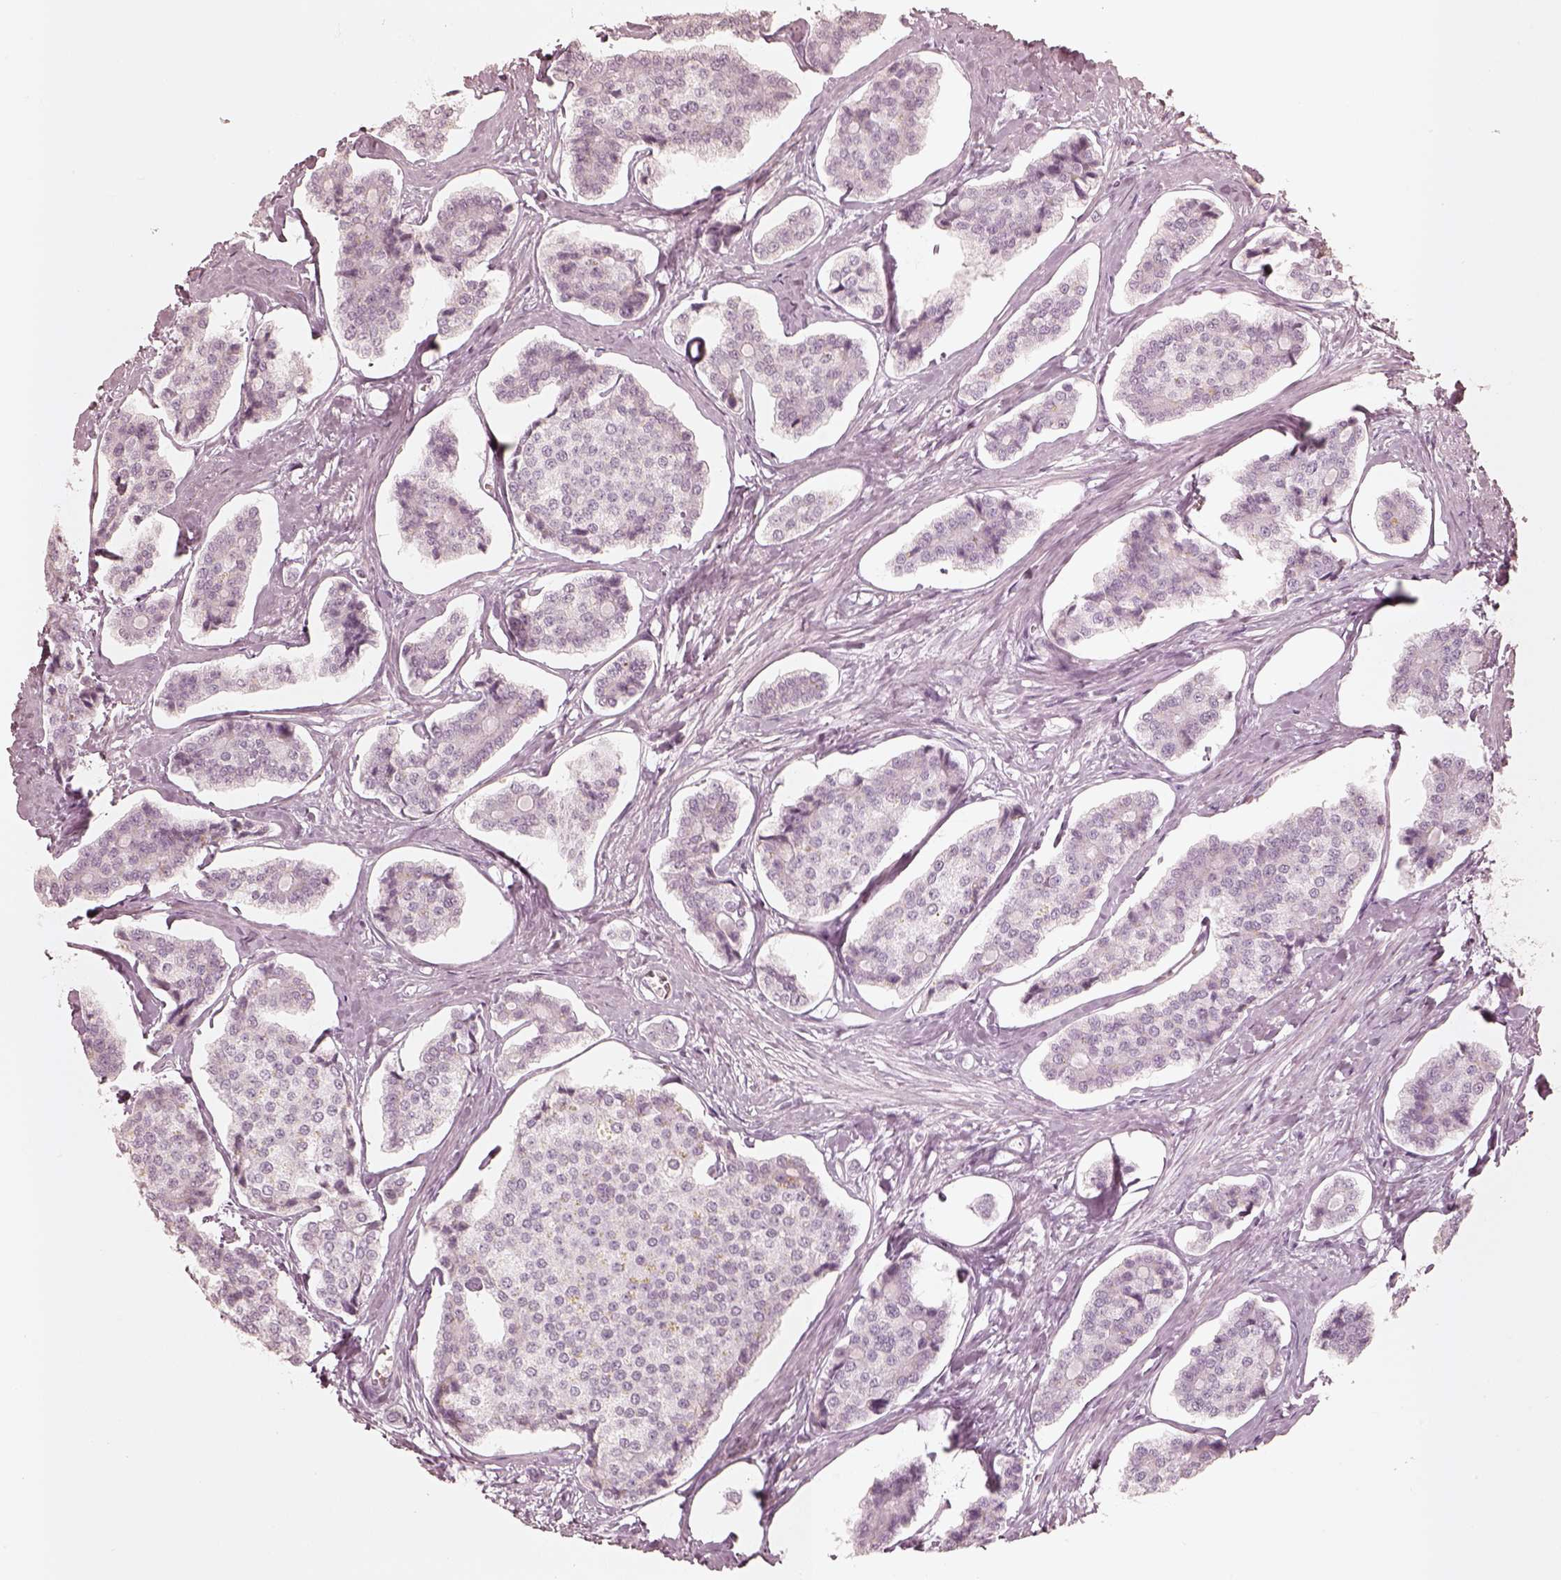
{"staining": {"intensity": "negative", "quantity": "none", "location": "none"}, "tissue": "carcinoid", "cell_type": "Tumor cells", "image_type": "cancer", "snomed": [{"axis": "morphology", "description": "Carcinoid, malignant, NOS"}, {"axis": "topography", "description": "Small intestine"}], "caption": "This is an immunohistochemistry image of carcinoid. There is no staining in tumor cells.", "gene": "KRT72", "patient": {"sex": "female", "age": 65}}